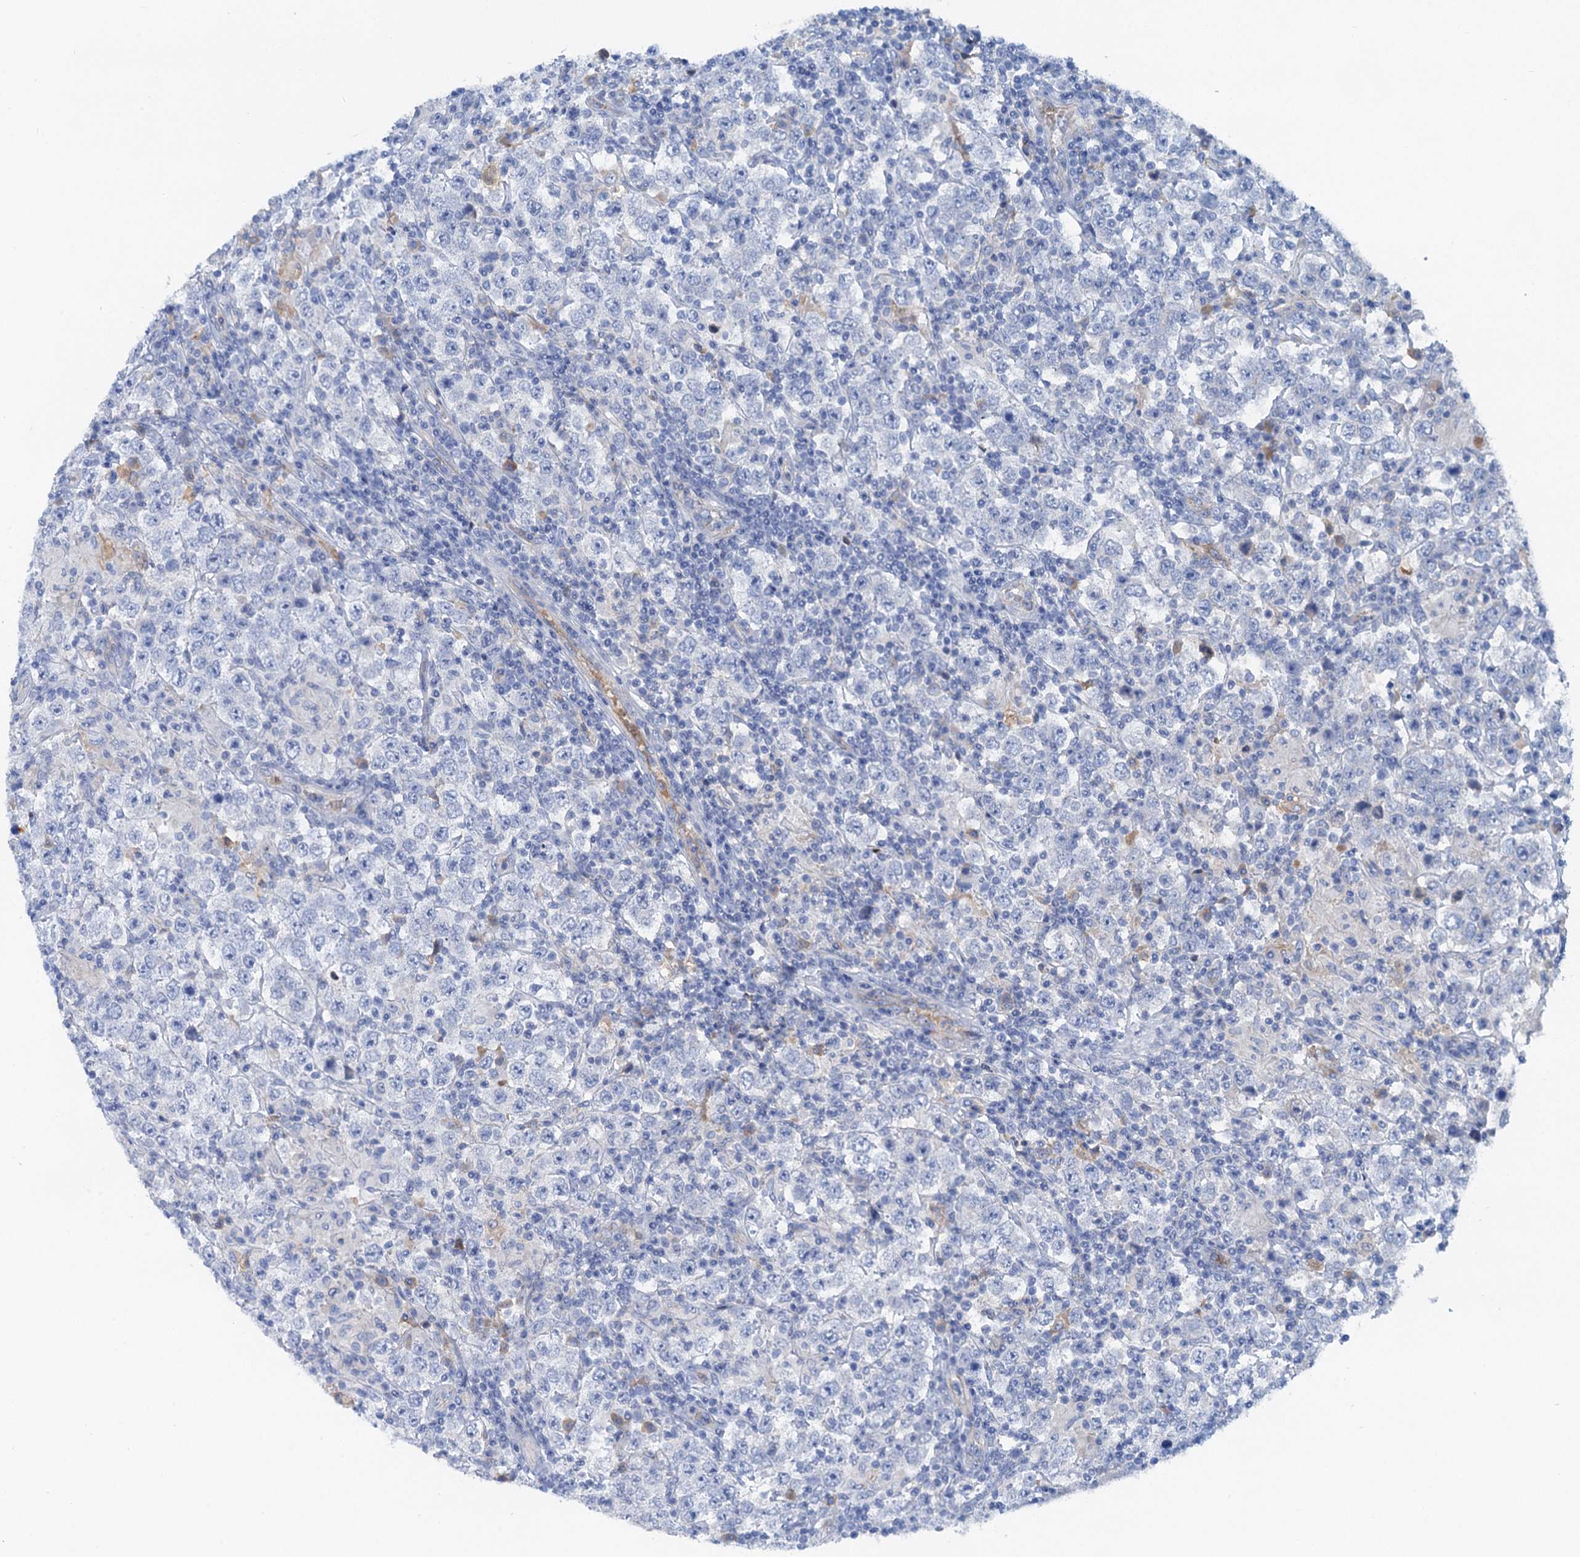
{"staining": {"intensity": "negative", "quantity": "none", "location": "none"}, "tissue": "testis cancer", "cell_type": "Tumor cells", "image_type": "cancer", "snomed": [{"axis": "morphology", "description": "Normal tissue, NOS"}, {"axis": "morphology", "description": "Urothelial carcinoma, High grade"}, {"axis": "morphology", "description": "Seminoma, NOS"}, {"axis": "morphology", "description": "Carcinoma, Embryonal, NOS"}, {"axis": "topography", "description": "Urinary bladder"}, {"axis": "topography", "description": "Testis"}], "caption": "The histopathology image shows no staining of tumor cells in testis embryonal carcinoma.", "gene": "MYADML2", "patient": {"sex": "male", "age": 41}}